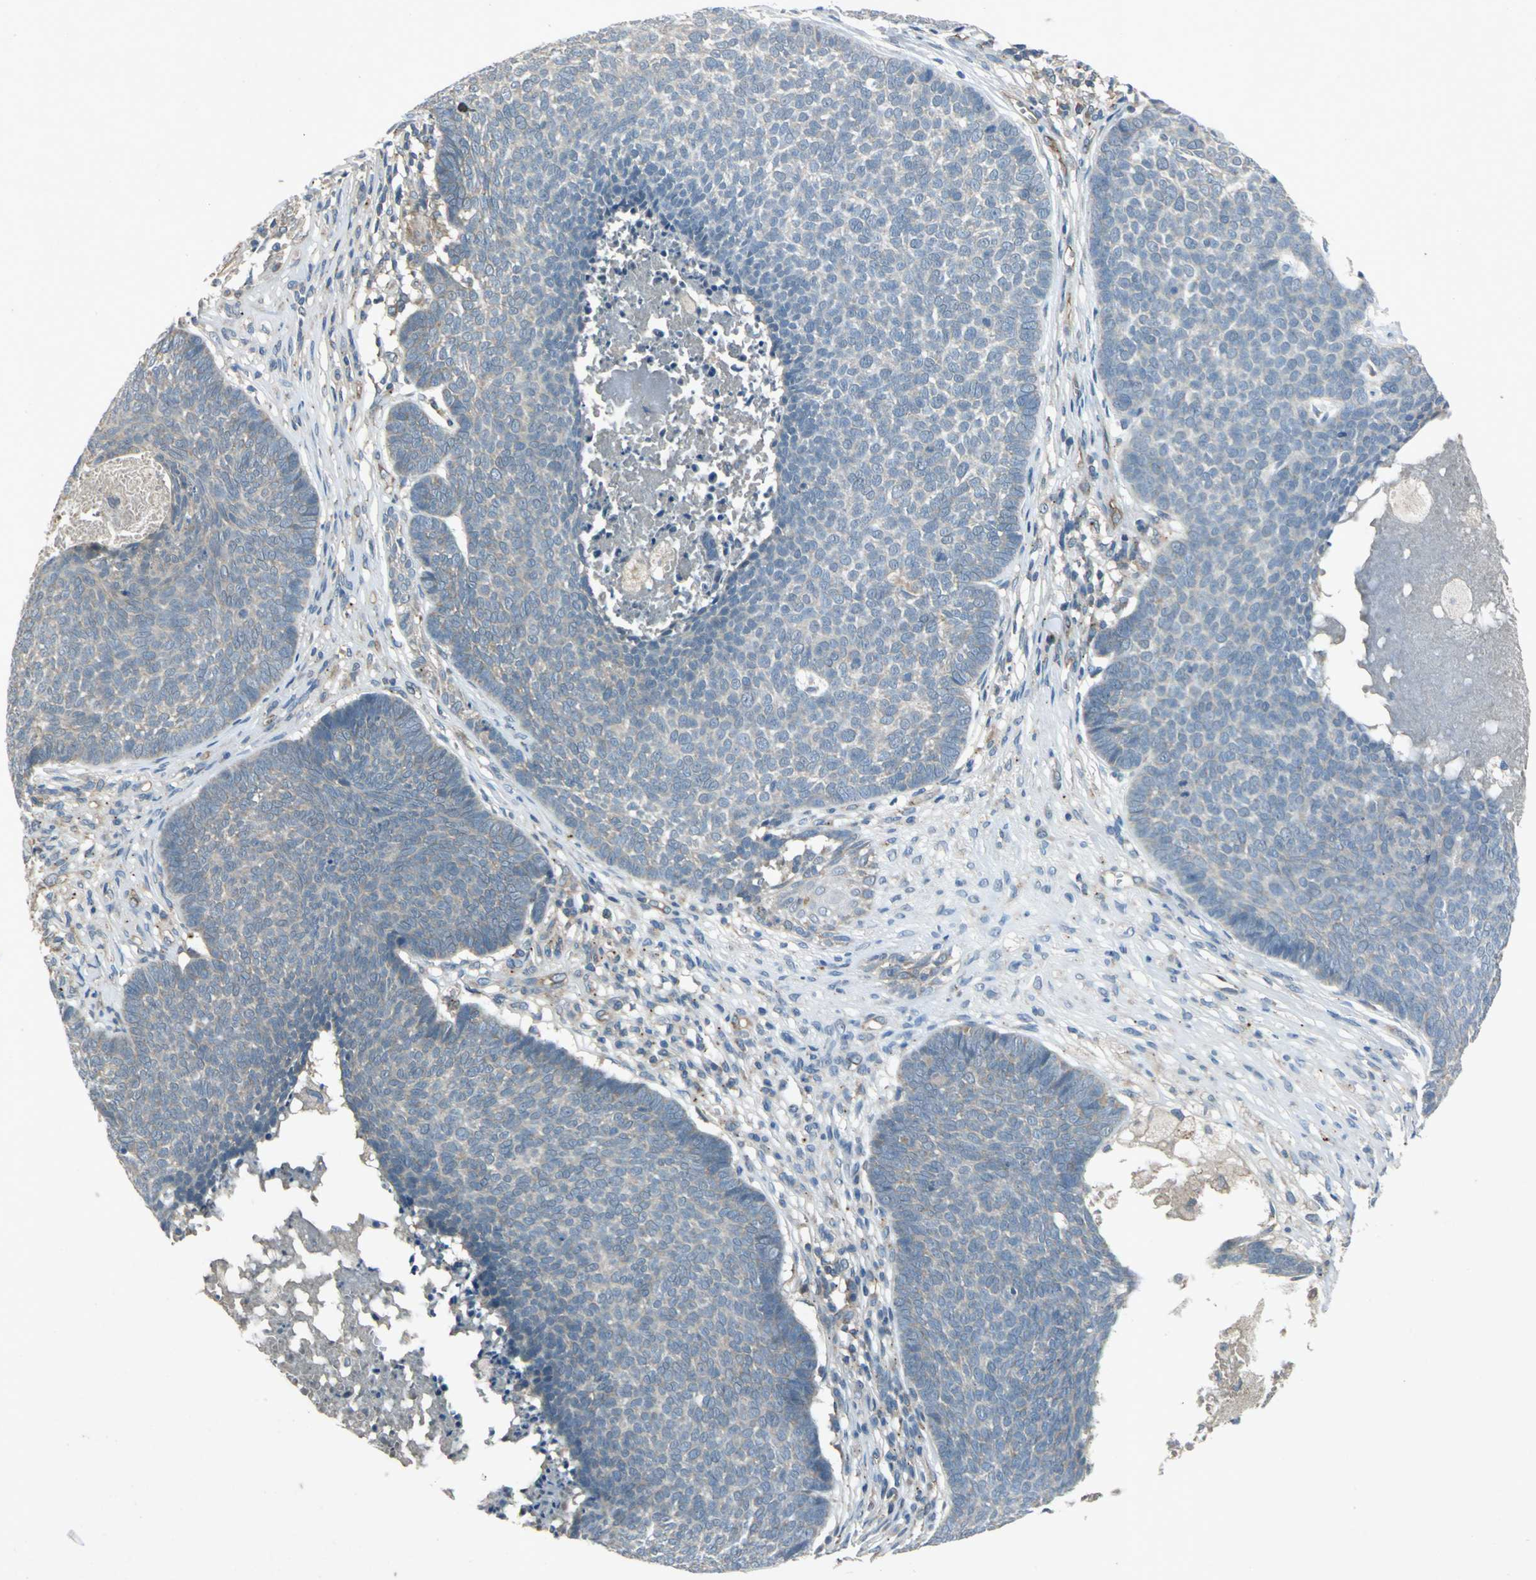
{"staining": {"intensity": "negative", "quantity": "none", "location": "none"}, "tissue": "skin cancer", "cell_type": "Tumor cells", "image_type": "cancer", "snomed": [{"axis": "morphology", "description": "Basal cell carcinoma"}, {"axis": "topography", "description": "Skin"}], "caption": "Immunohistochemical staining of human skin cancer demonstrates no significant staining in tumor cells.", "gene": "EMCN", "patient": {"sex": "male", "age": 84}}